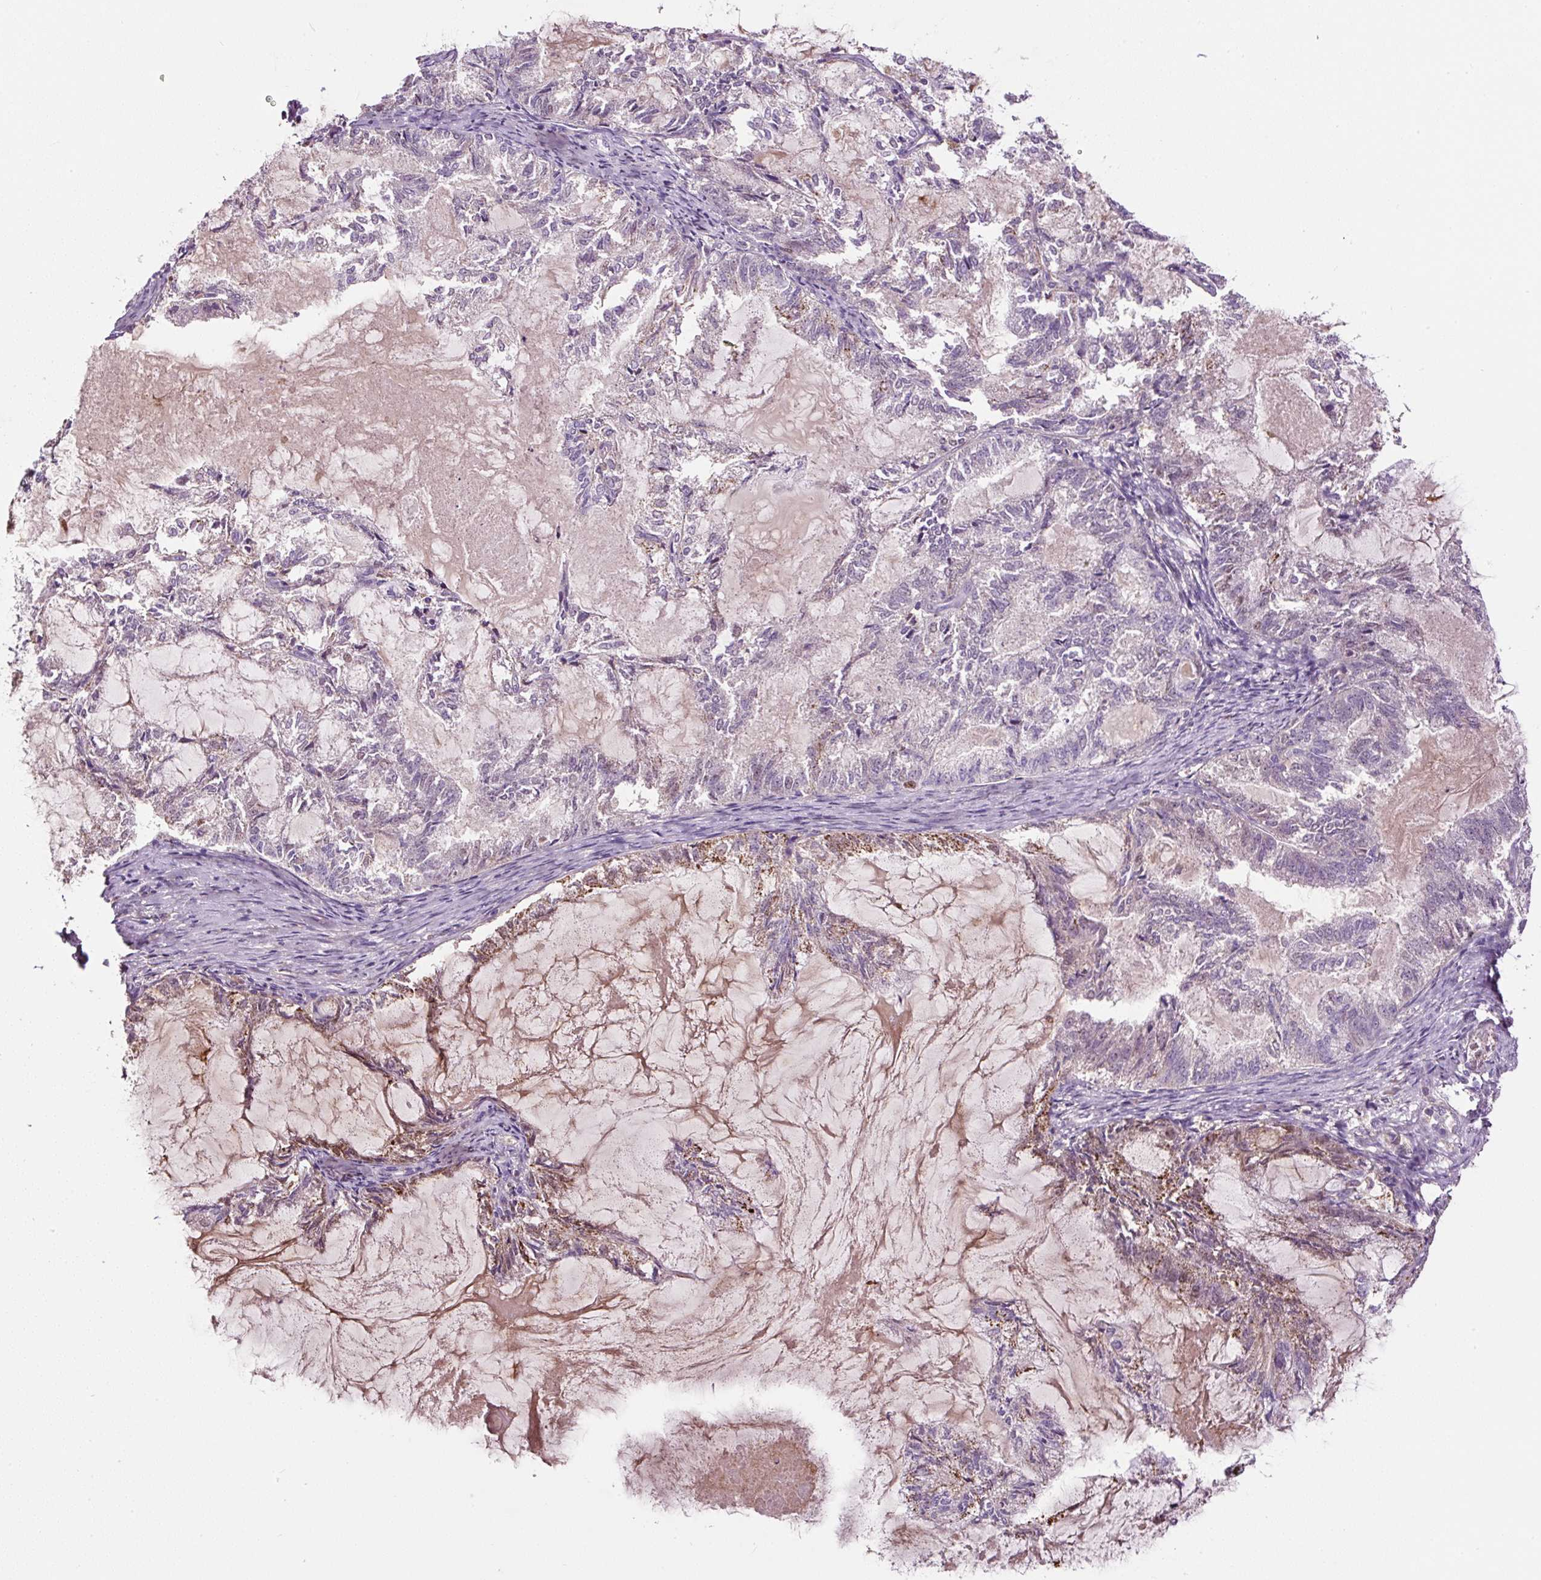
{"staining": {"intensity": "moderate", "quantity": "<25%", "location": "cytoplasmic/membranous"}, "tissue": "endometrial cancer", "cell_type": "Tumor cells", "image_type": "cancer", "snomed": [{"axis": "morphology", "description": "Adenocarcinoma, NOS"}, {"axis": "topography", "description": "Endometrium"}], "caption": "An image of endometrial adenocarcinoma stained for a protein exhibits moderate cytoplasmic/membranous brown staining in tumor cells.", "gene": "LRRC24", "patient": {"sex": "female", "age": 86}}